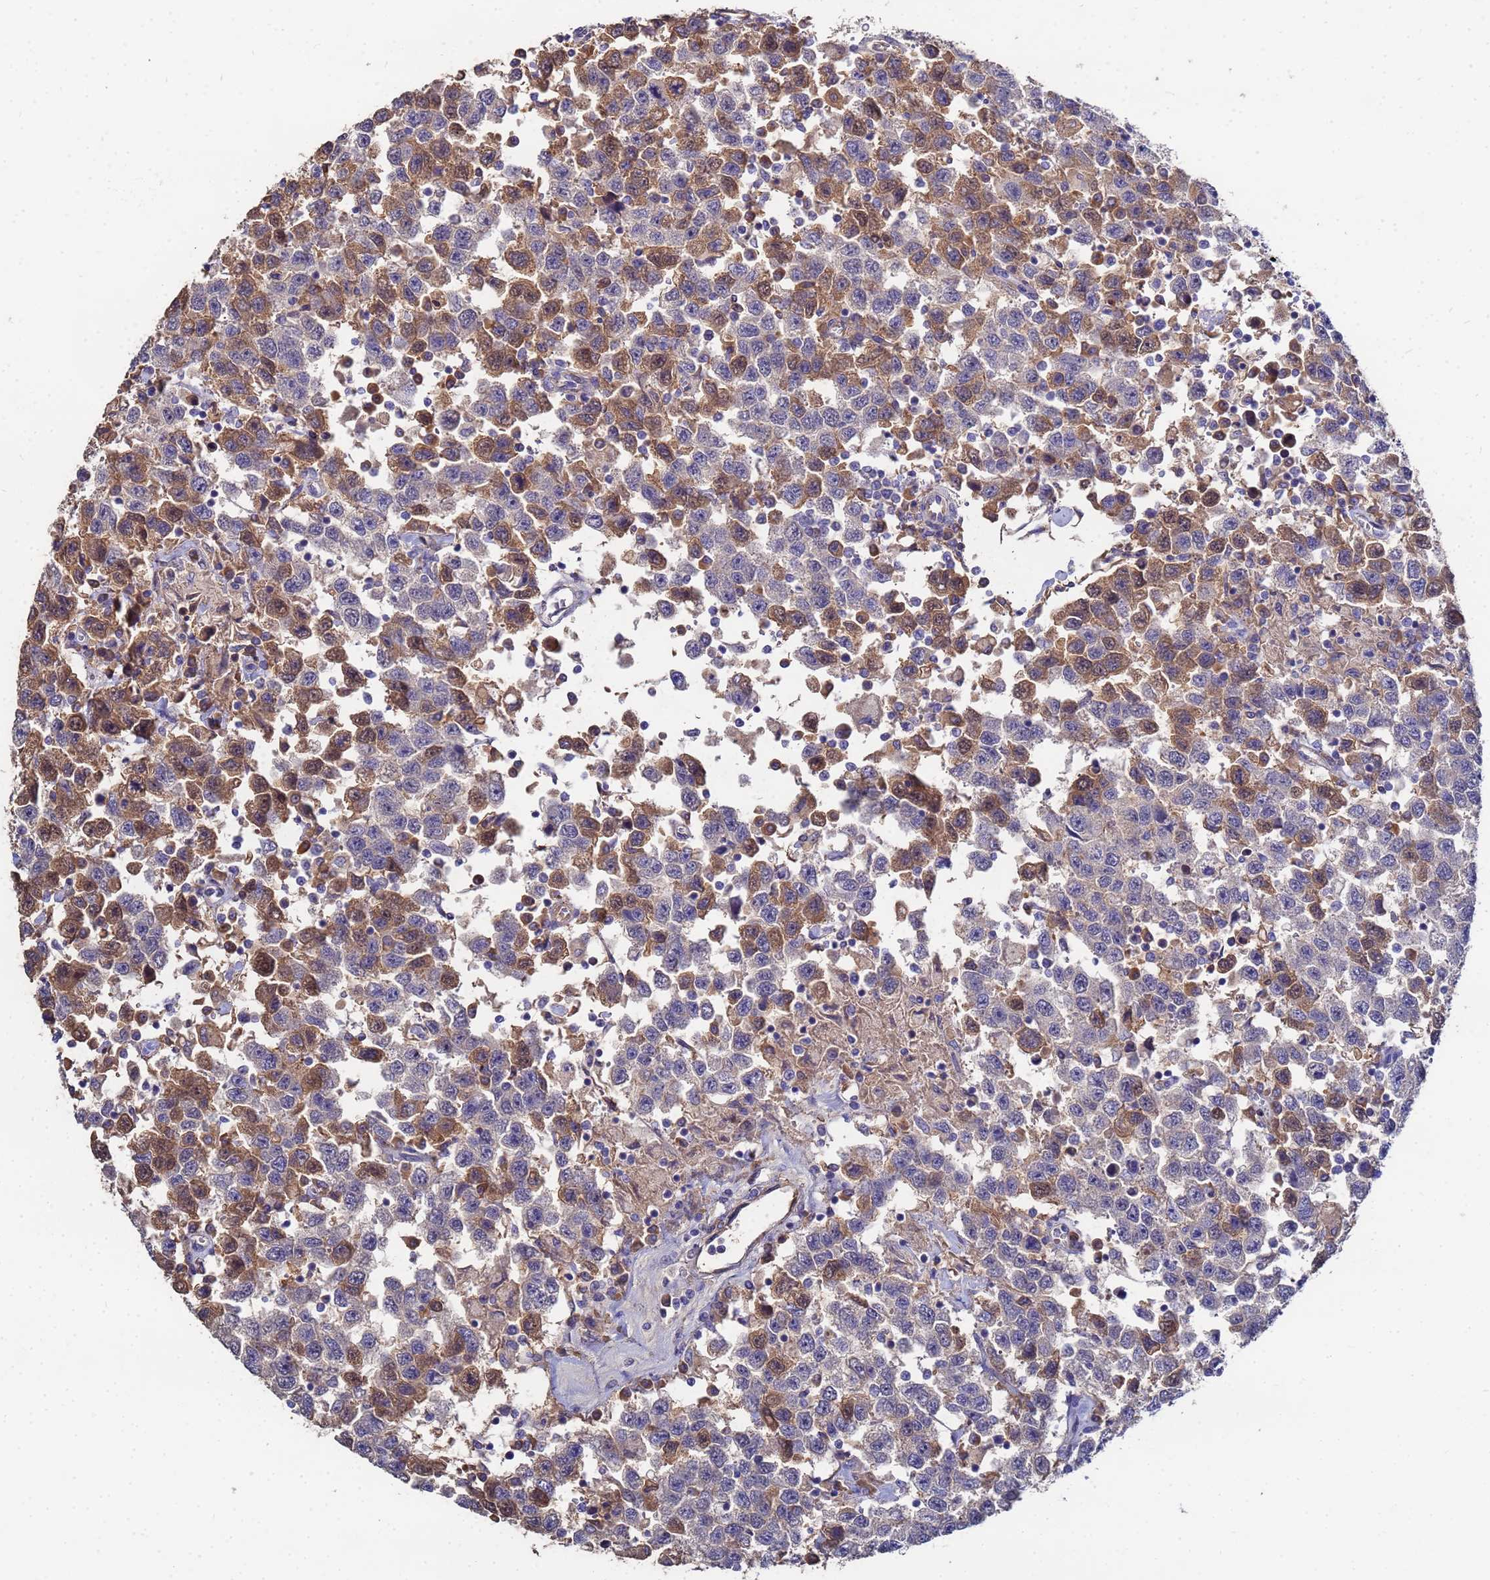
{"staining": {"intensity": "moderate", "quantity": "25%-75%", "location": "cytoplasmic/membranous,nuclear"}, "tissue": "testis cancer", "cell_type": "Tumor cells", "image_type": "cancer", "snomed": [{"axis": "morphology", "description": "Seminoma, NOS"}, {"axis": "topography", "description": "Testis"}], "caption": "Human testis seminoma stained with a brown dye shows moderate cytoplasmic/membranous and nuclear positive expression in about 25%-75% of tumor cells.", "gene": "TCP10L", "patient": {"sex": "male", "age": 41}}